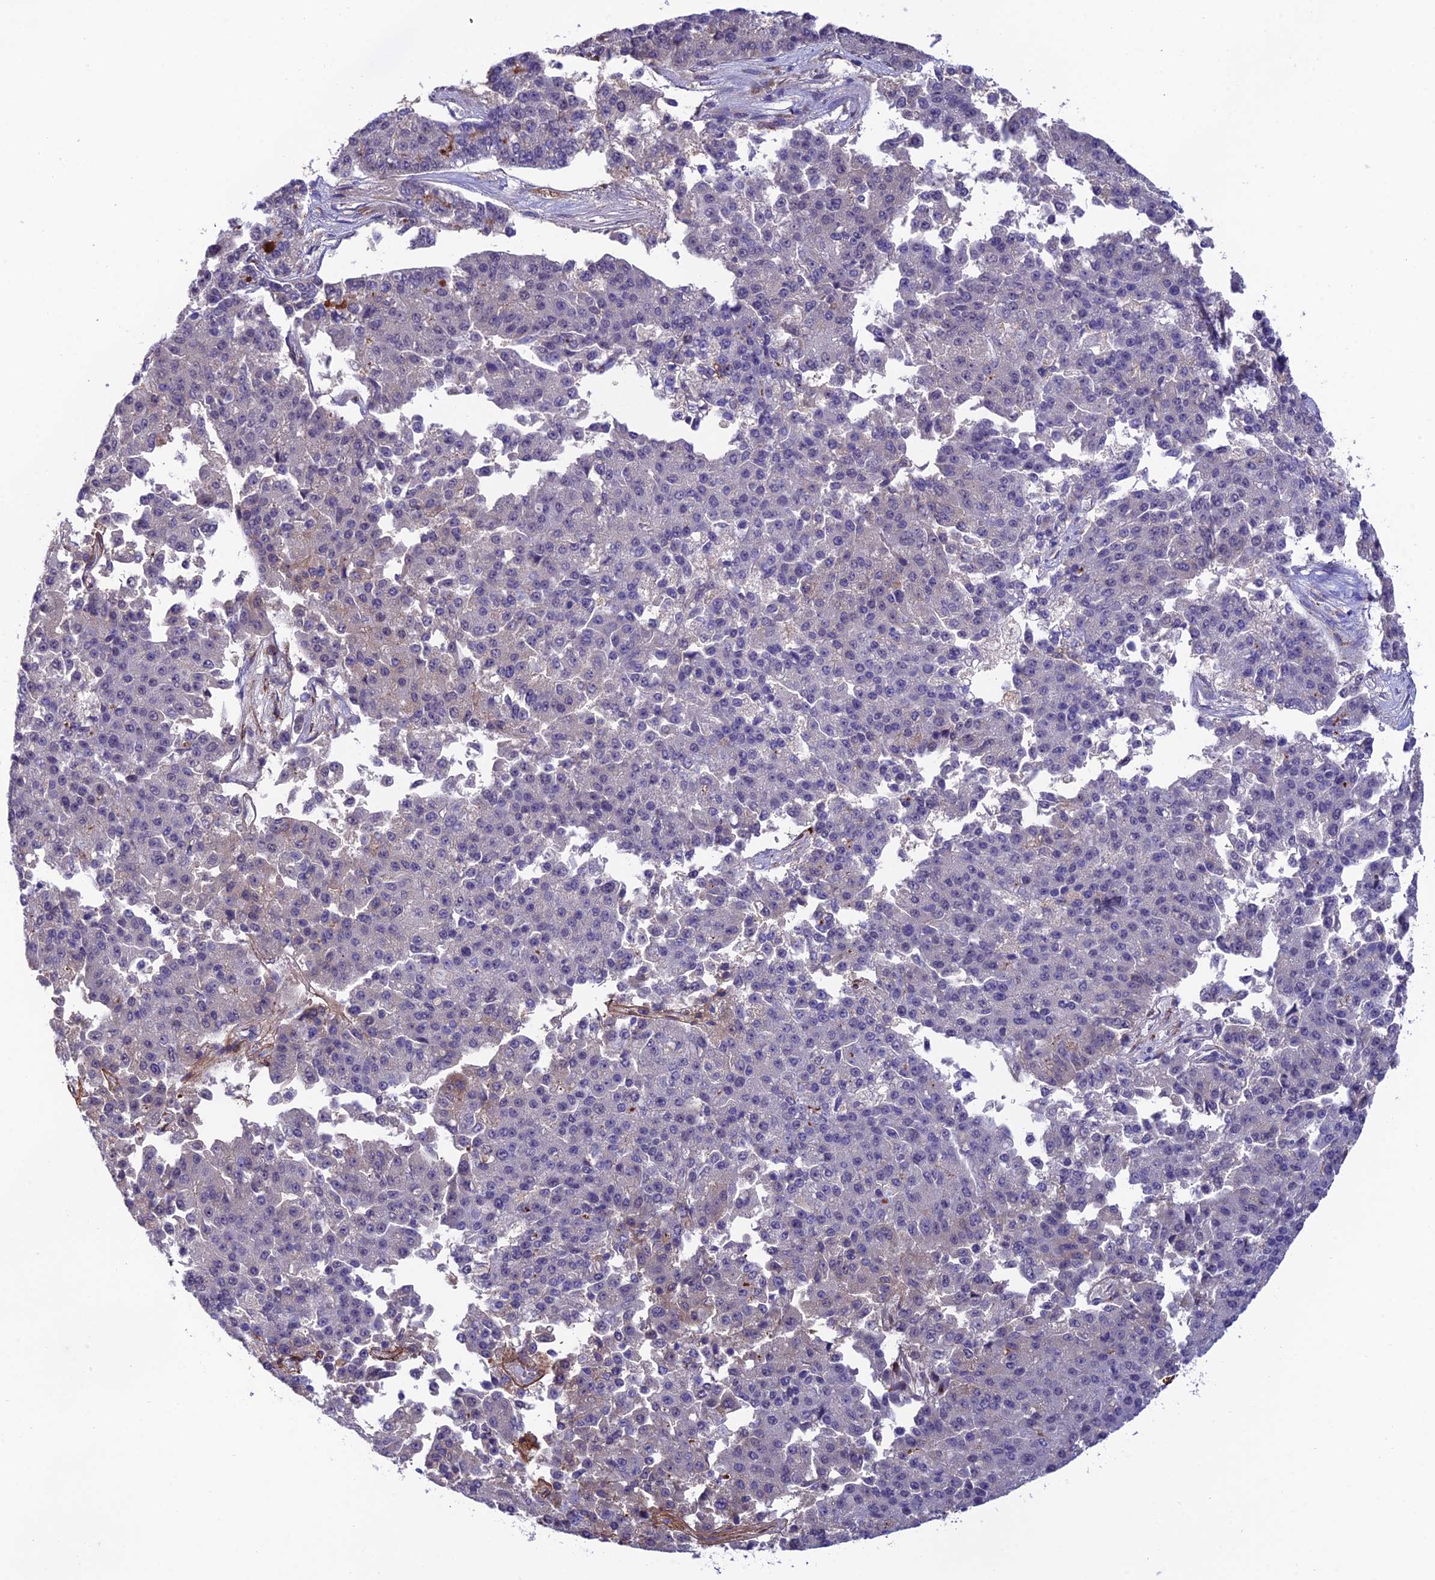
{"staining": {"intensity": "negative", "quantity": "none", "location": "none"}, "tissue": "pancreatic cancer", "cell_type": "Tumor cells", "image_type": "cancer", "snomed": [{"axis": "morphology", "description": "Adenocarcinoma, NOS"}, {"axis": "topography", "description": "Pancreas"}], "caption": "Immunohistochemistry image of neoplastic tissue: adenocarcinoma (pancreatic) stained with DAB (3,3'-diaminobenzidine) demonstrates no significant protein staining in tumor cells.", "gene": "SYT15", "patient": {"sex": "male", "age": 50}}